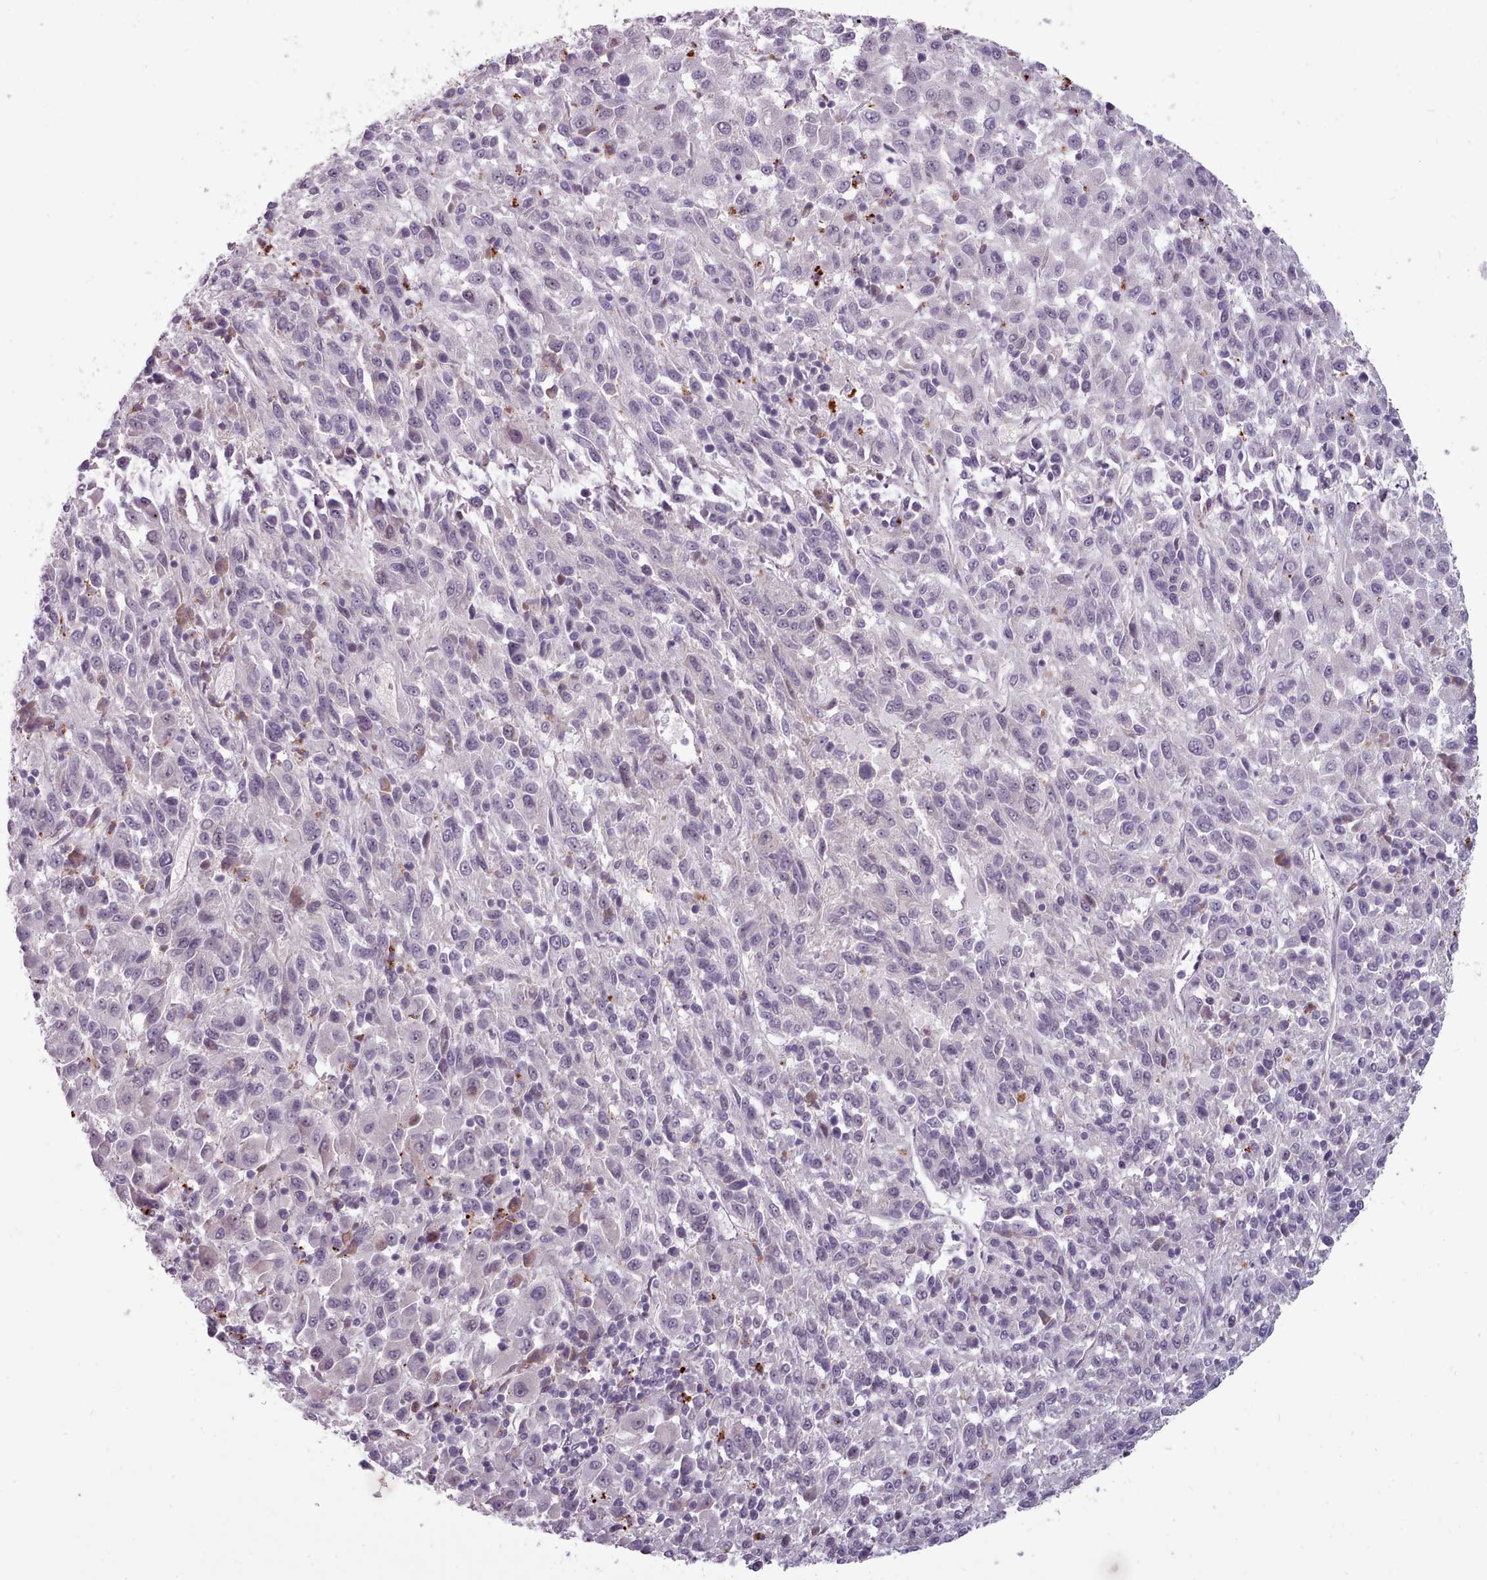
{"staining": {"intensity": "negative", "quantity": "none", "location": "none"}, "tissue": "melanoma", "cell_type": "Tumor cells", "image_type": "cancer", "snomed": [{"axis": "morphology", "description": "Malignant melanoma, Metastatic site"}, {"axis": "topography", "description": "Lung"}], "caption": "DAB immunohistochemical staining of human malignant melanoma (metastatic site) exhibits no significant staining in tumor cells. The staining is performed using DAB (3,3'-diaminobenzidine) brown chromogen with nuclei counter-stained in using hematoxylin.", "gene": "PBX4", "patient": {"sex": "male", "age": 64}}